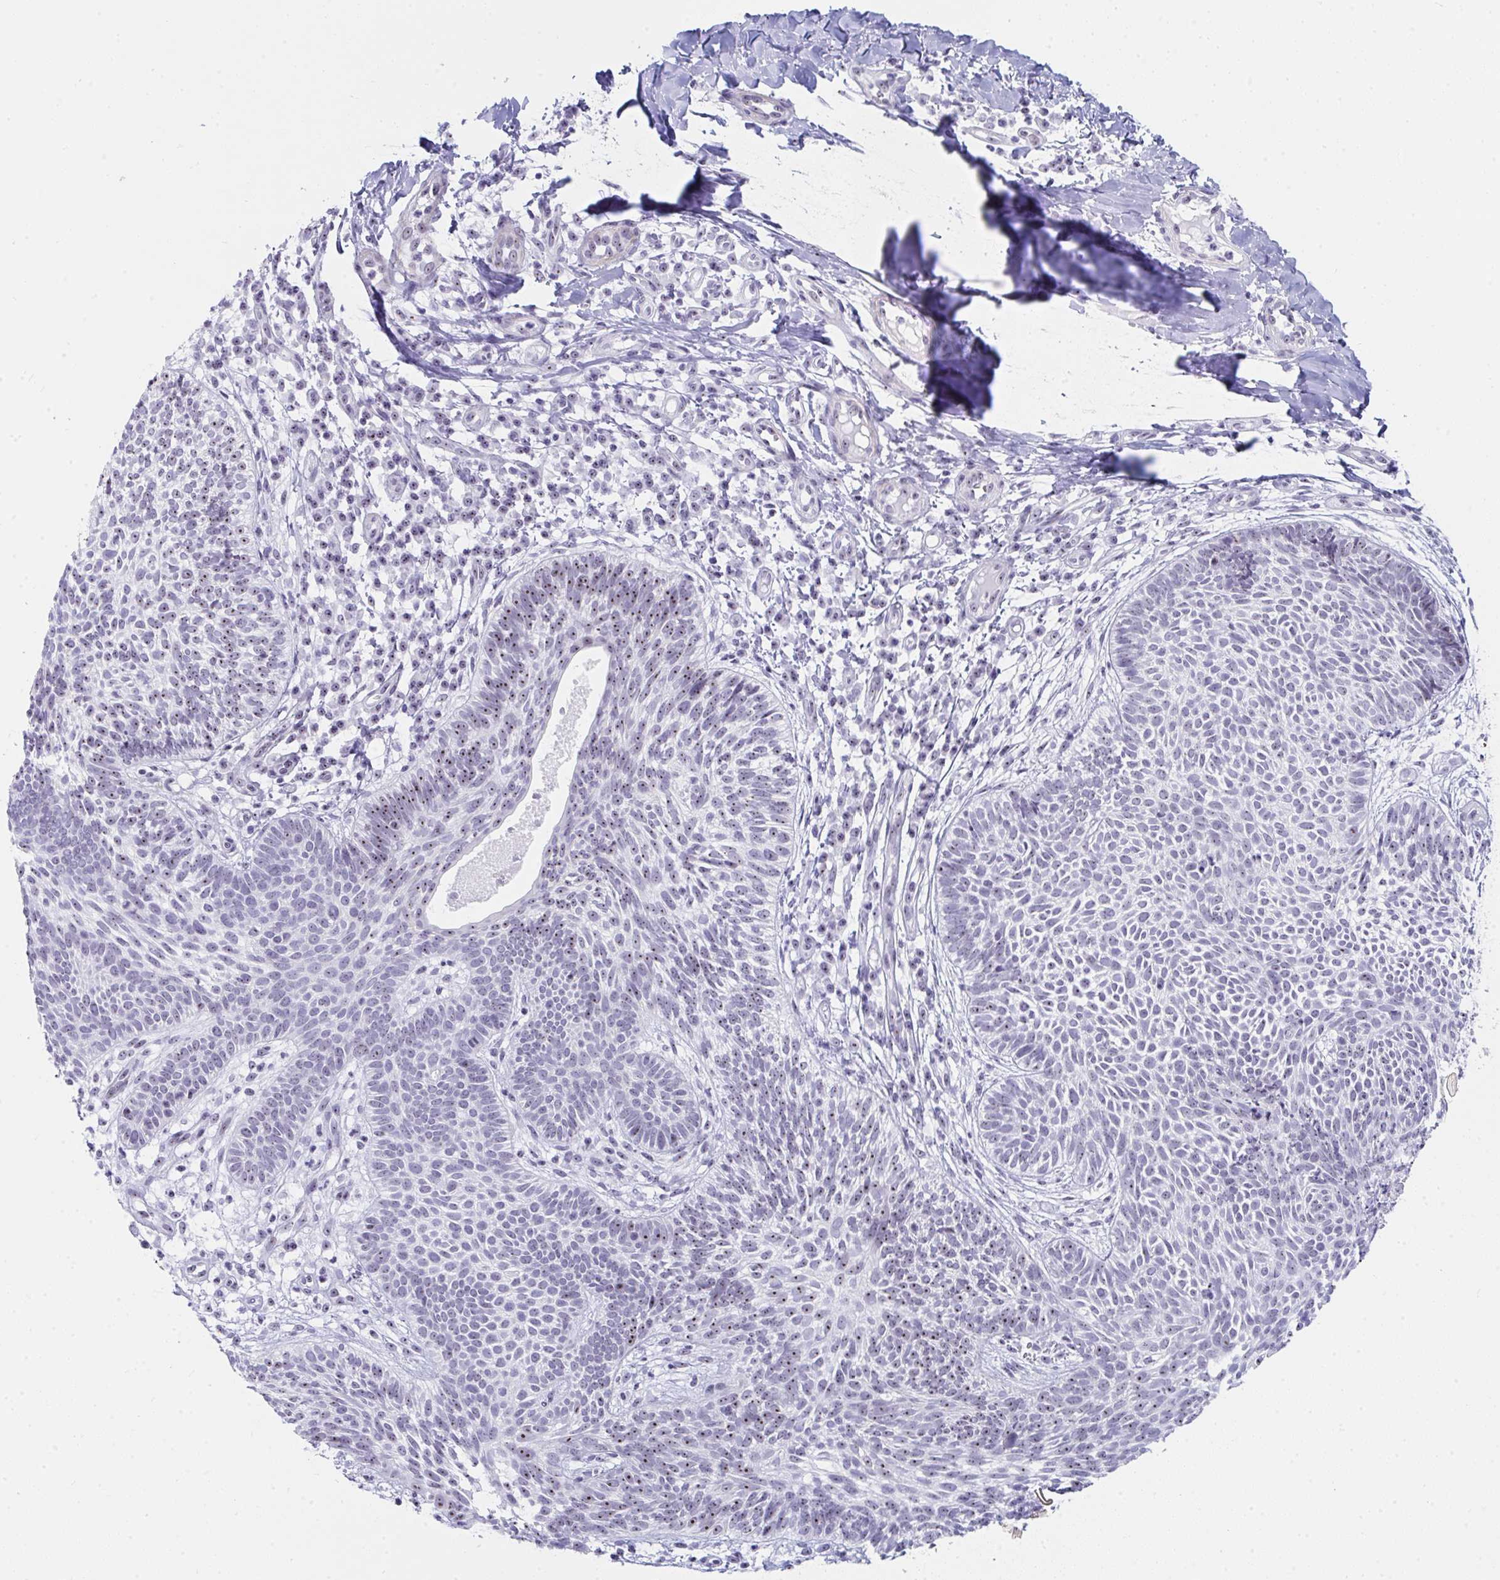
{"staining": {"intensity": "moderate", "quantity": "25%-75%", "location": "nuclear"}, "tissue": "skin cancer", "cell_type": "Tumor cells", "image_type": "cancer", "snomed": [{"axis": "morphology", "description": "Basal cell carcinoma"}, {"axis": "topography", "description": "Skin"}, {"axis": "topography", "description": "Skin of leg"}], "caption": "Human skin basal cell carcinoma stained with a protein marker displays moderate staining in tumor cells.", "gene": "NOP10", "patient": {"sex": "female", "age": 87}}